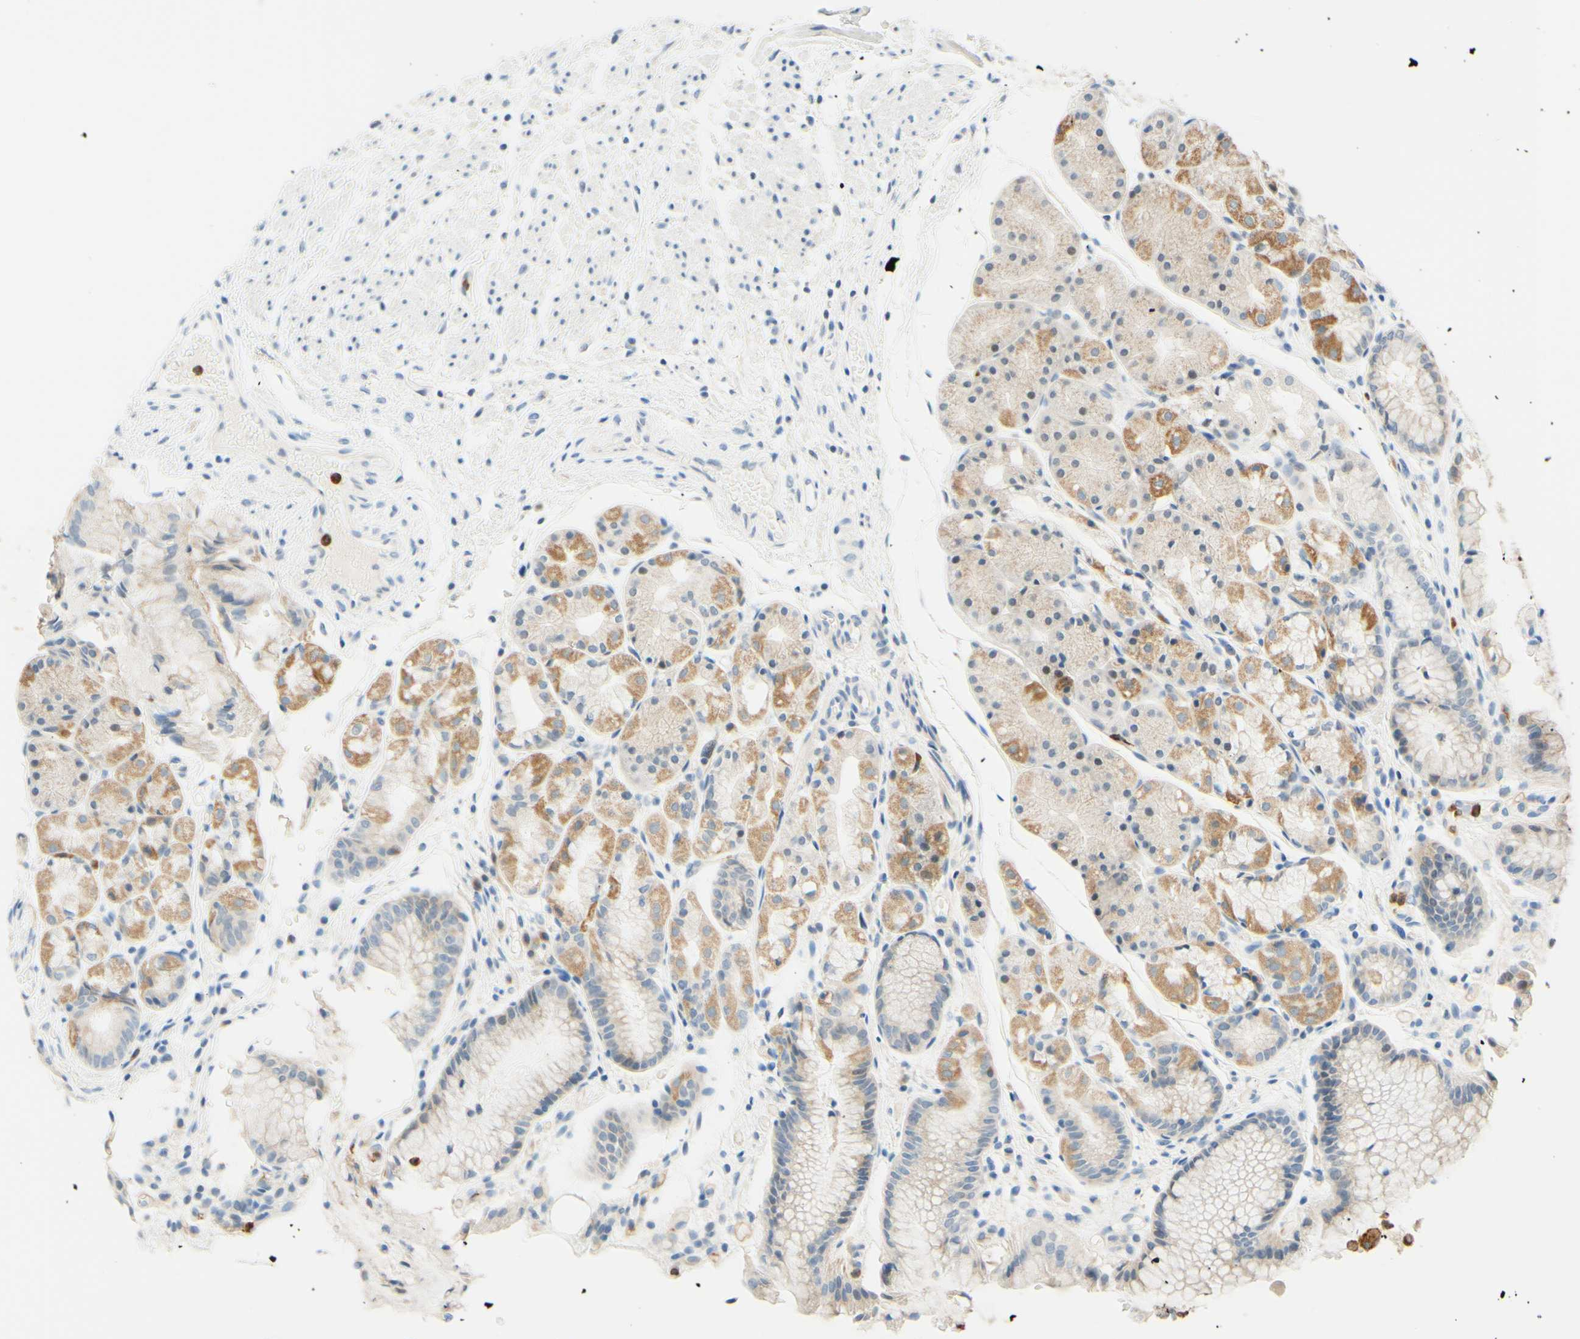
{"staining": {"intensity": "moderate", "quantity": "25%-75%", "location": "cytoplasmic/membranous"}, "tissue": "stomach", "cell_type": "Glandular cells", "image_type": "normal", "snomed": [{"axis": "morphology", "description": "Normal tissue, NOS"}, {"axis": "topography", "description": "Stomach, upper"}], "caption": "This is a photomicrograph of immunohistochemistry (IHC) staining of unremarkable stomach, which shows moderate positivity in the cytoplasmic/membranous of glandular cells.", "gene": "TREM2", "patient": {"sex": "male", "age": 72}}